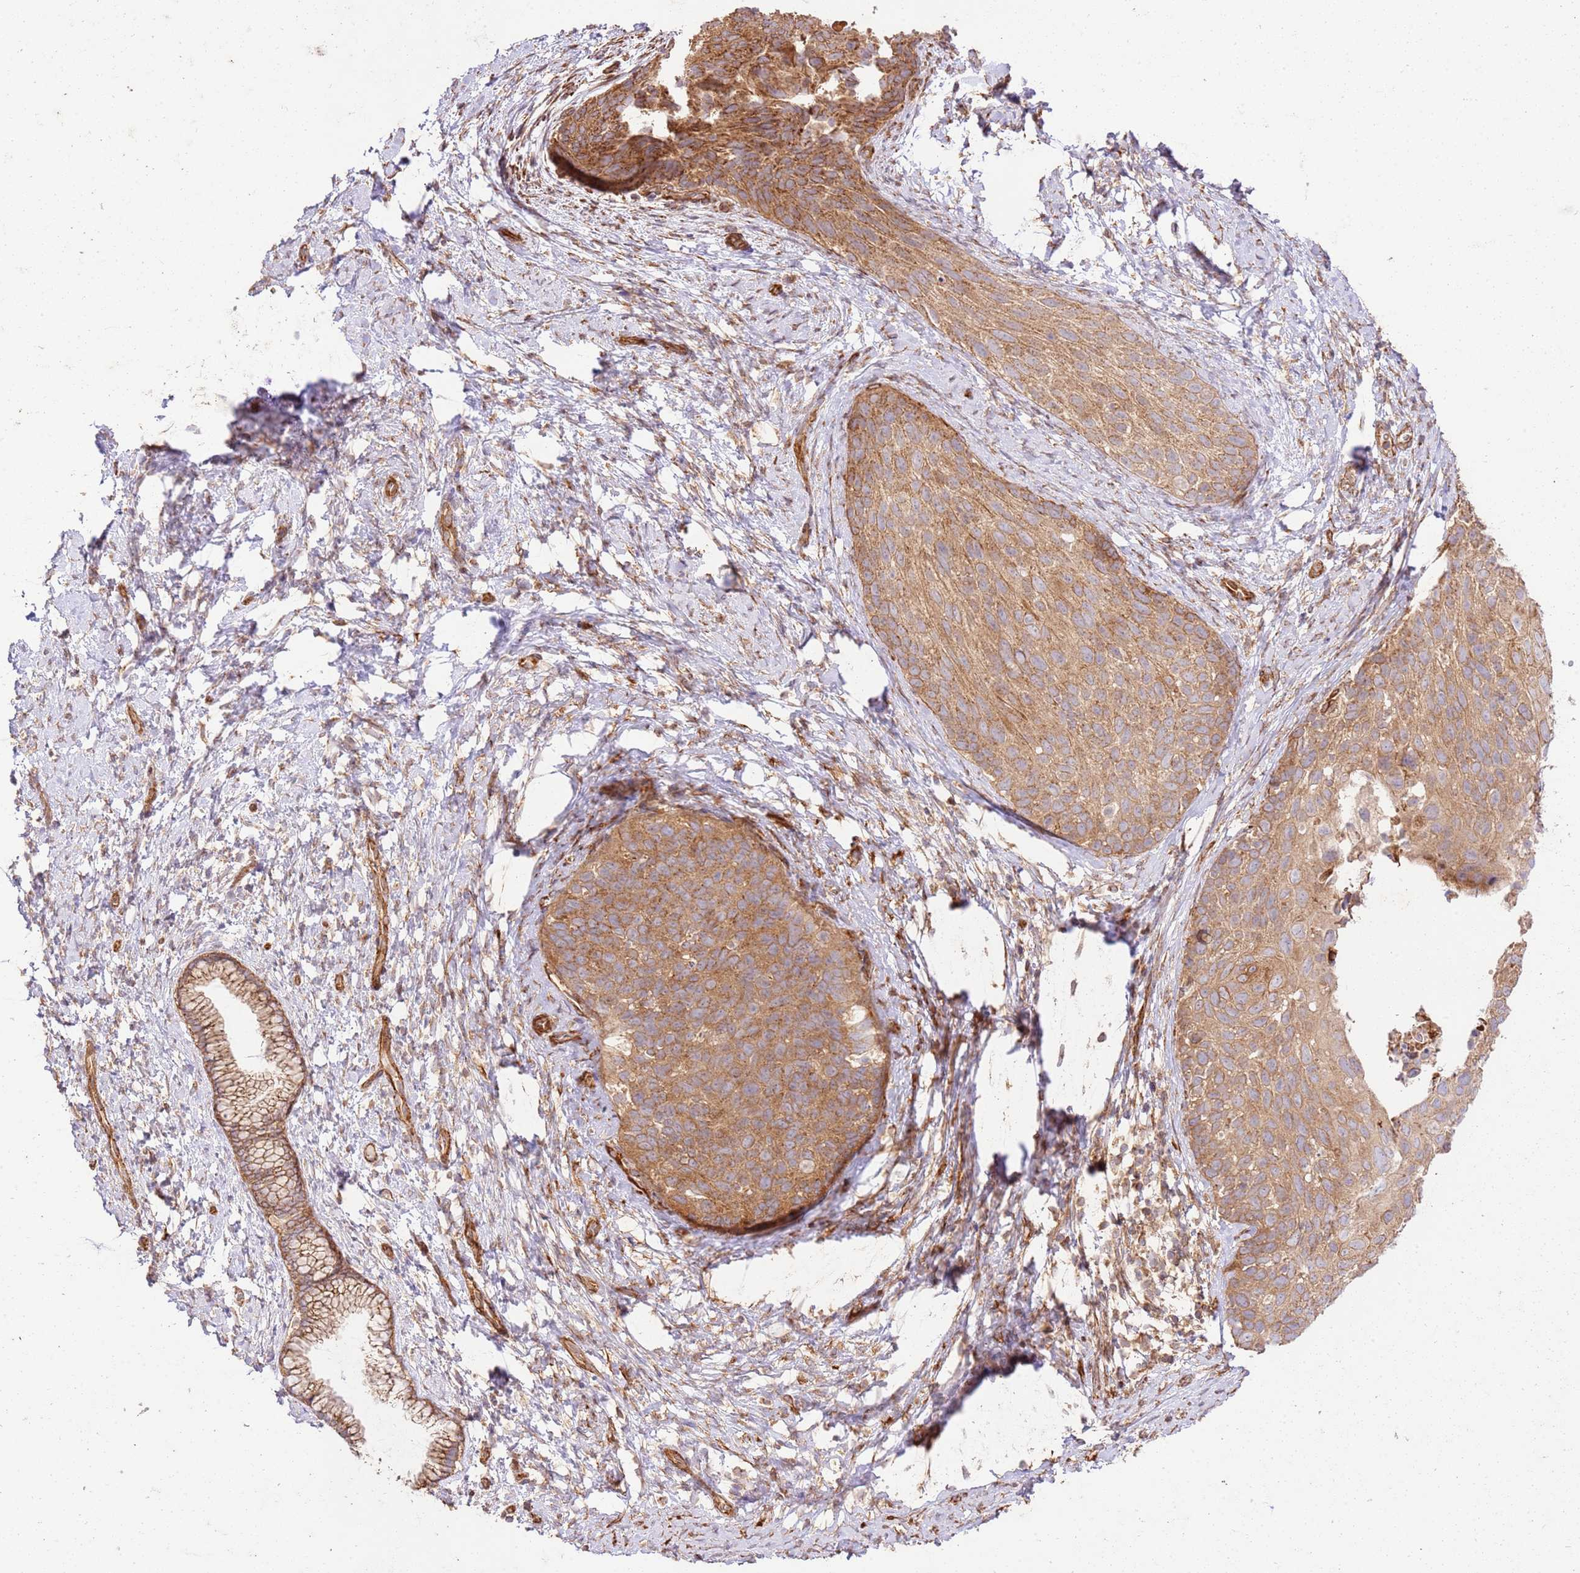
{"staining": {"intensity": "moderate", "quantity": ">75%", "location": "cytoplasmic/membranous"}, "tissue": "cervical cancer", "cell_type": "Tumor cells", "image_type": "cancer", "snomed": [{"axis": "morphology", "description": "Squamous cell carcinoma, NOS"}, {"axis": "topography", "description": "Cervix"}], "caption": "Cervical squamous cell carcinoma was stained to show a protein in brown. There is medium levels of moderate cytoplasmic/membranous expression in about >75% of tumor cells. The staining was performed using DAB (3,3'-diaminobenzidine), with brown indicating positive protein expression. Nuclei are stained blue with hematoxylin.", "gene": "ZBTB39", "patient": {"sex": "female", "age": 80}}